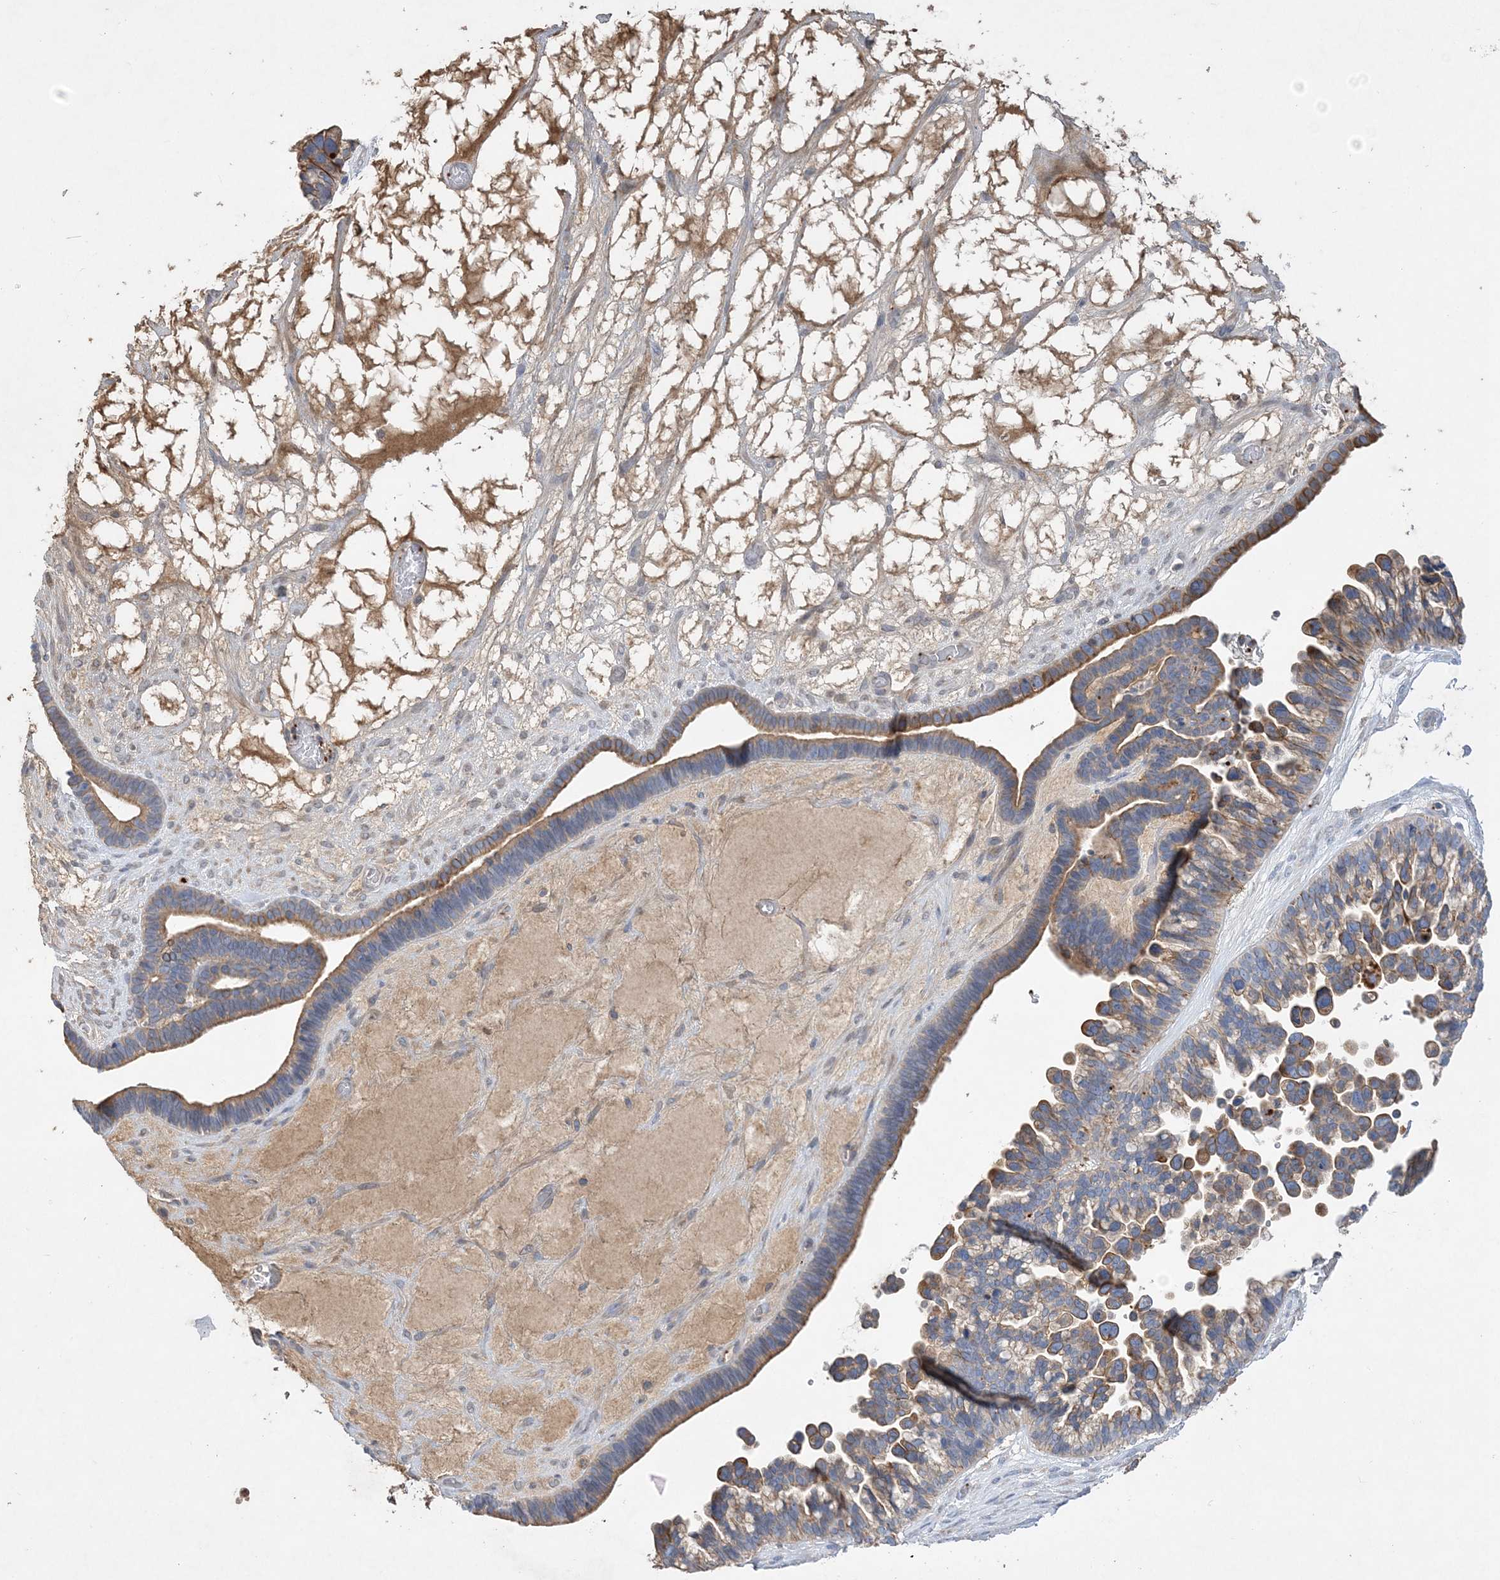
{"staining": {"intensity": "moderate", "quantity": ">75%", "location": "cytoplasmic/membranous"}, "tissue": "ovarian cancer", "cell_type": "Tumor cells", "image_type": "cancer", "snomed": [{"axis": "morphology", "description": "Cystadenocarcinoma, serous, NOS"}, {"axis": "topography", "description": "Ovary"}], "caption": "This micrograph displays IHC staining of human serous cystadenocarcinoma (ovarian), with medium moderate cytoplasmic/membranous positivity in approximately >75% of tumor cells.", "gene": "ADCK2", "patient": {"sex": "female", "age": 56}}